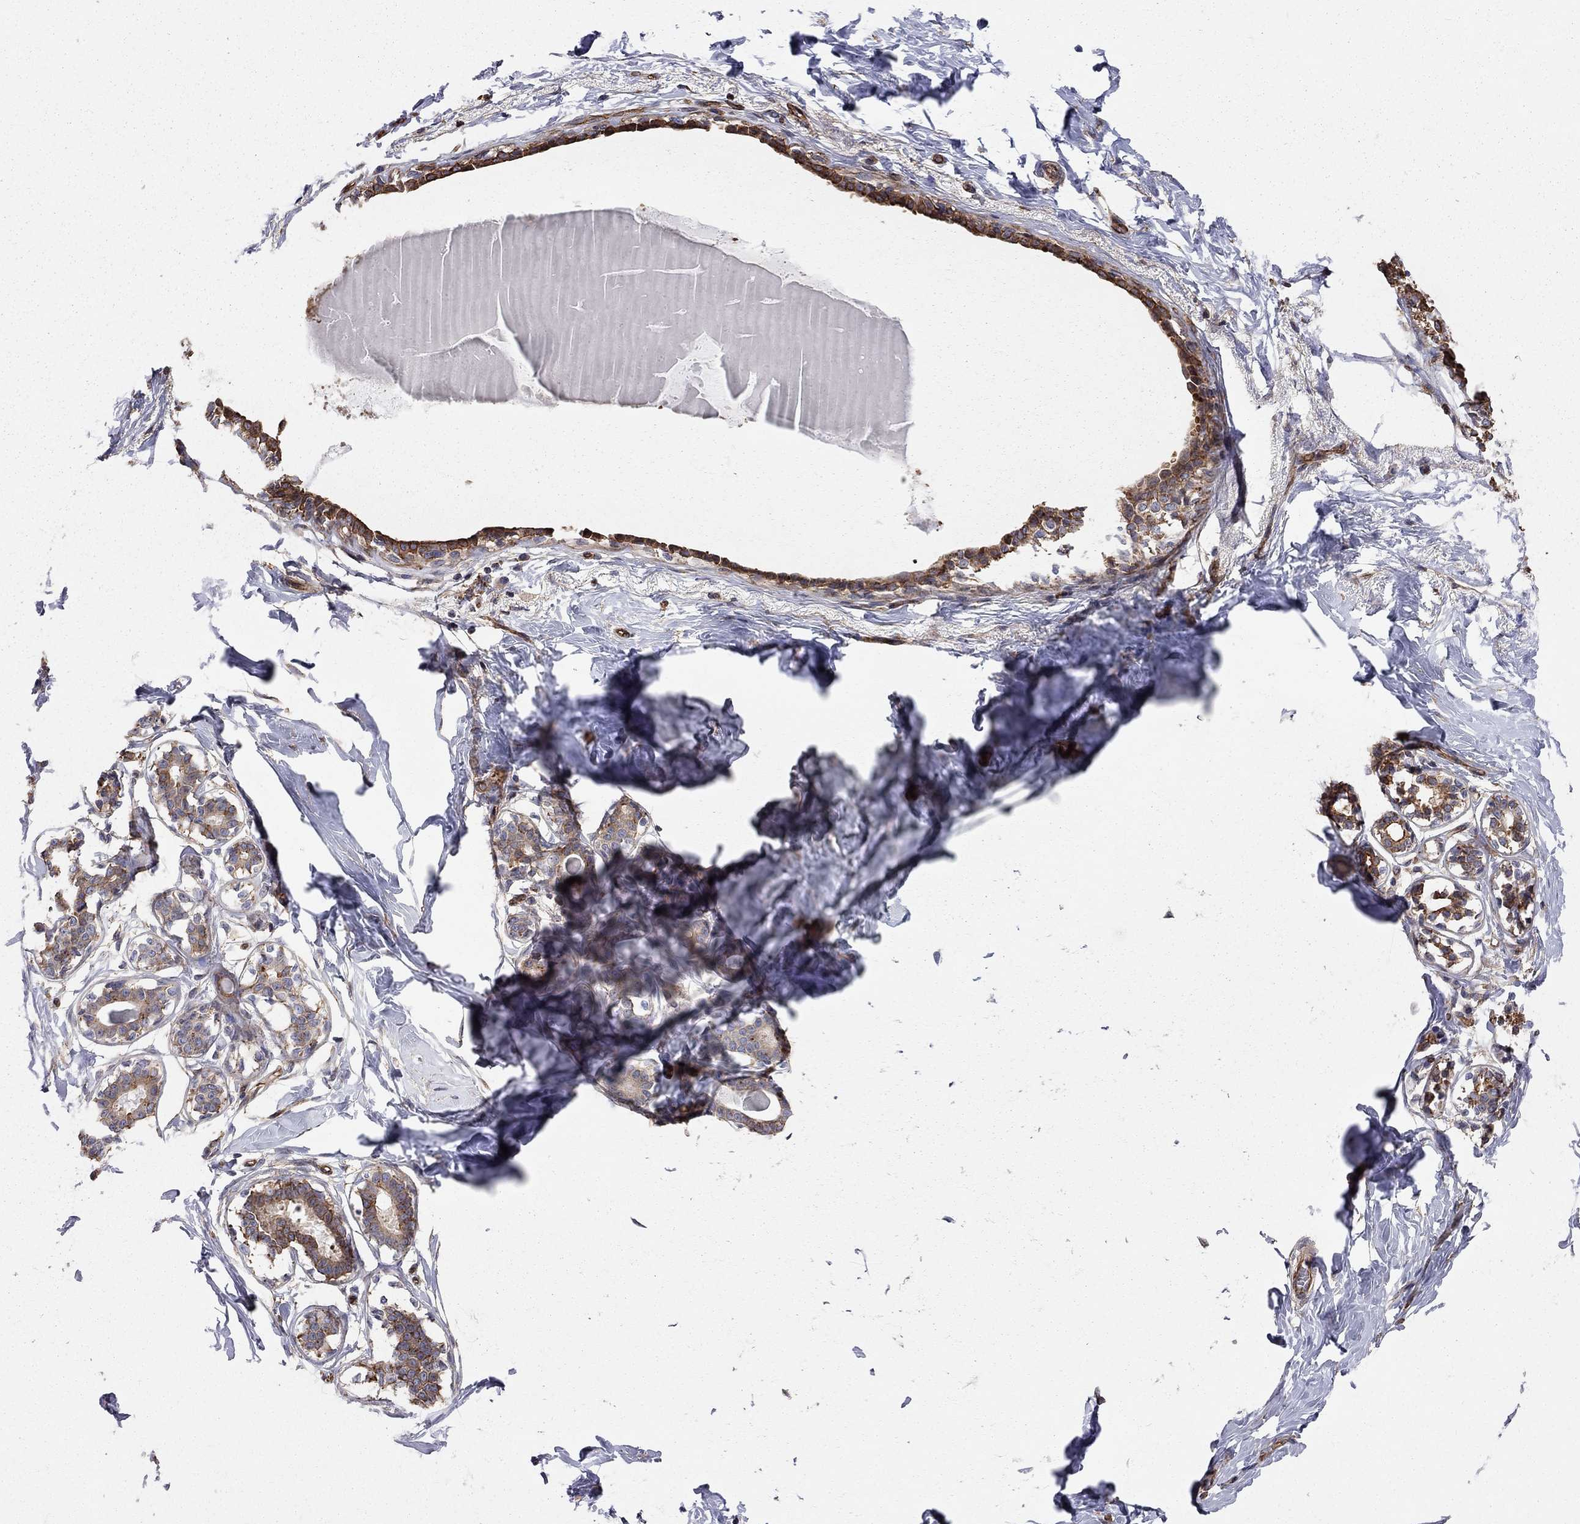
{"staining": {"intensity": "negative", "quantity": "none", "location": "none"}, "tissue": "breast", "cell_type": "Adipocytes", "image_type": "normal", "snomed": [{"axis": "morphology", "description": "Normal tissue, NOS"}, {"axis": "morphology", "description": "Lobular carcinoma, in situ"}, {"axis": "topography", "description": "Breast"}], "caption": "DAB immunohistochemical staining of normal human breast displays no significant positivity in adipocytes.", "gene": "RASEF", "patient": {"sex": "female", "age": 35}}